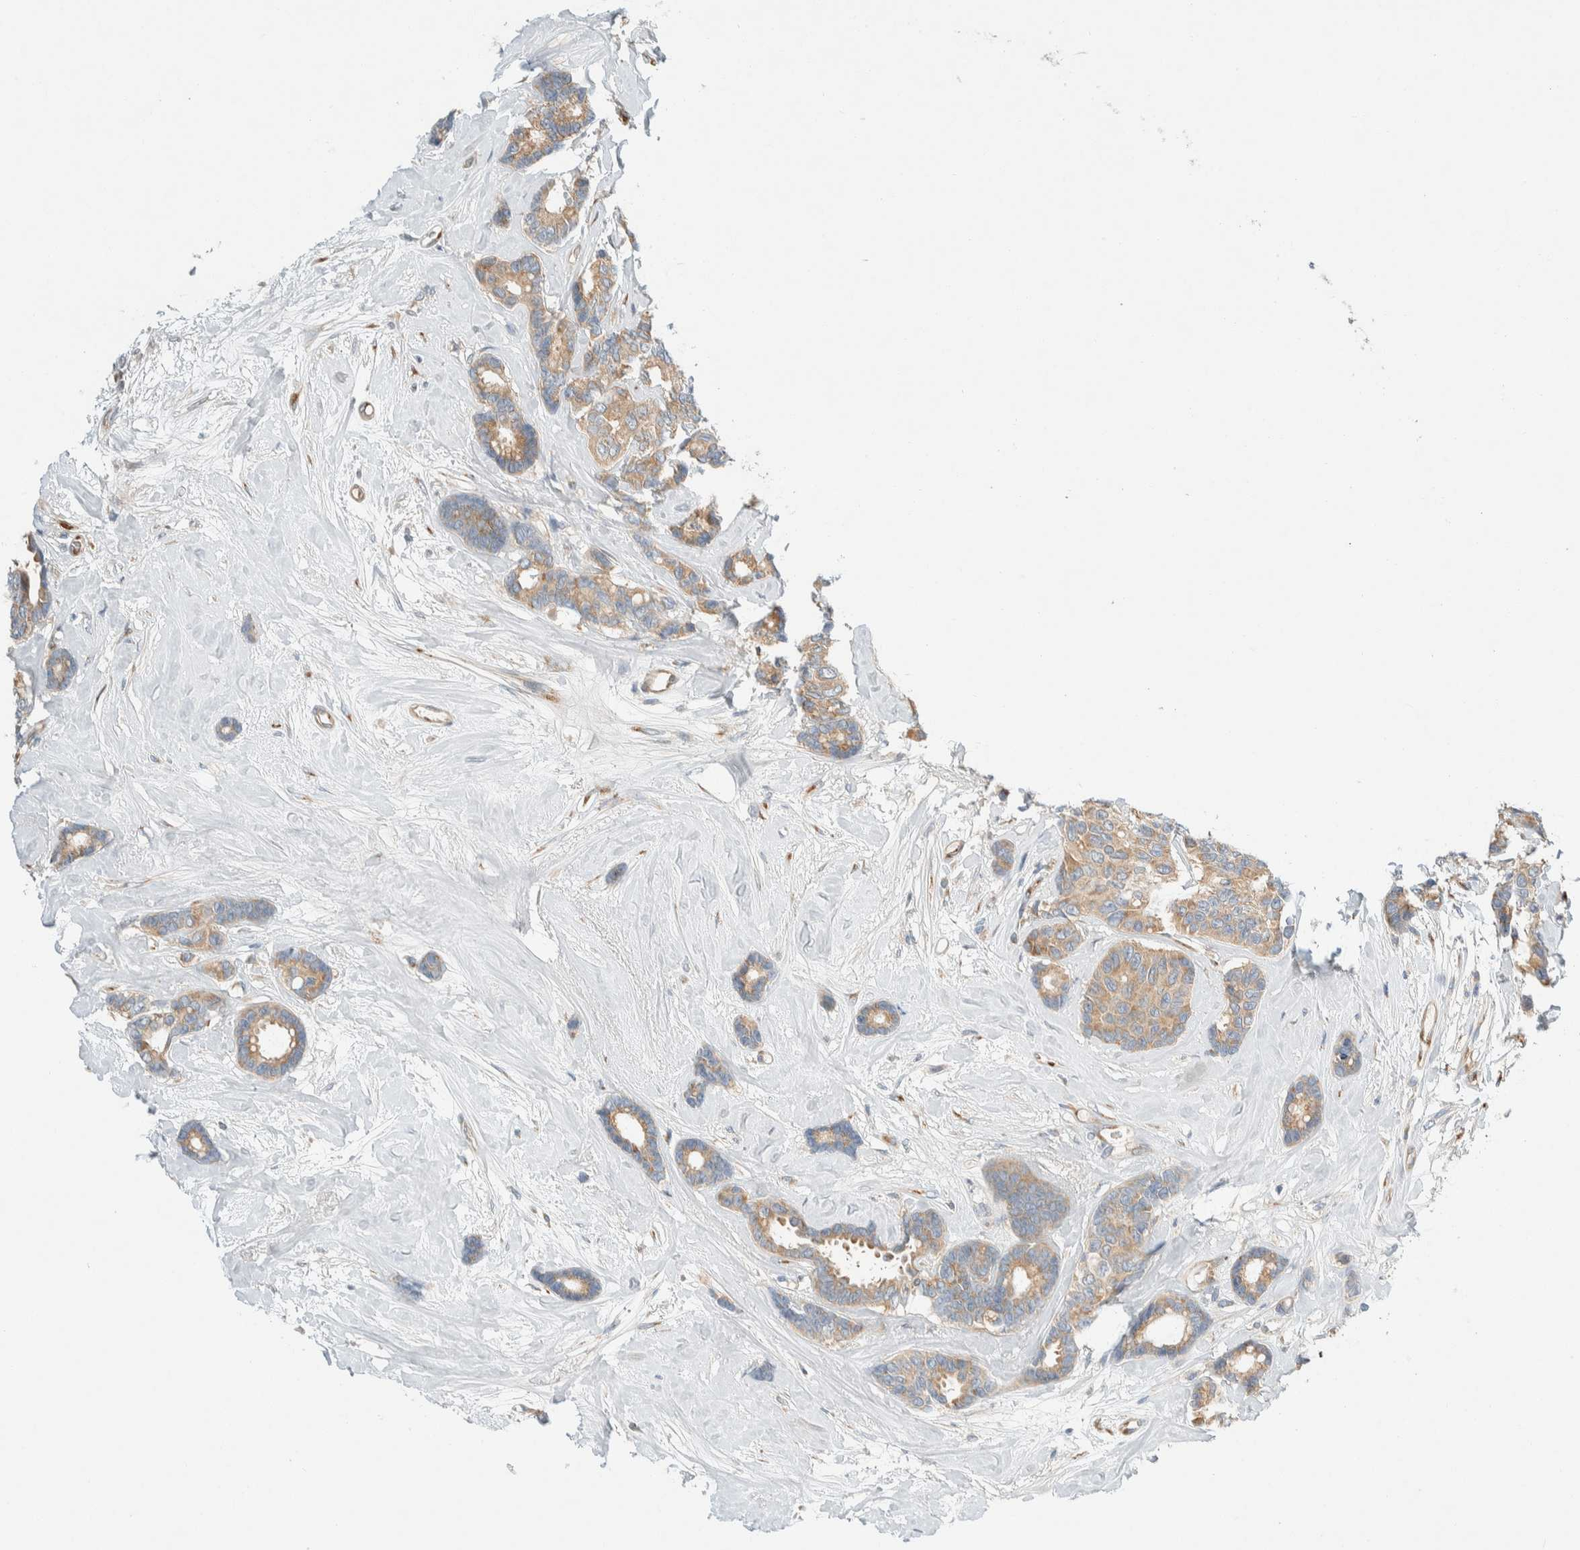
{"staining": {"intensity": "moderate", "quantity": ">75%", "location": "cytoplasmic/membranous"}, "tissue": "breast cancer", "cell_type": "Tumor cells", "image_type": "cancer", "snomed": [{"axis": "morphology", "description": "Duct carcinoma"}, {"axis": "topography", "description": "Breast"}], "caption": "Moderate cytoplasmic/membranous expression for a protein is seen in about >75% of tumor cells of breast cancer (infiltrating ductal carcinoma) using immunohistochemistry.", "gene": "TMEM184B", "patient": {"sex": "female", "age": 87}}